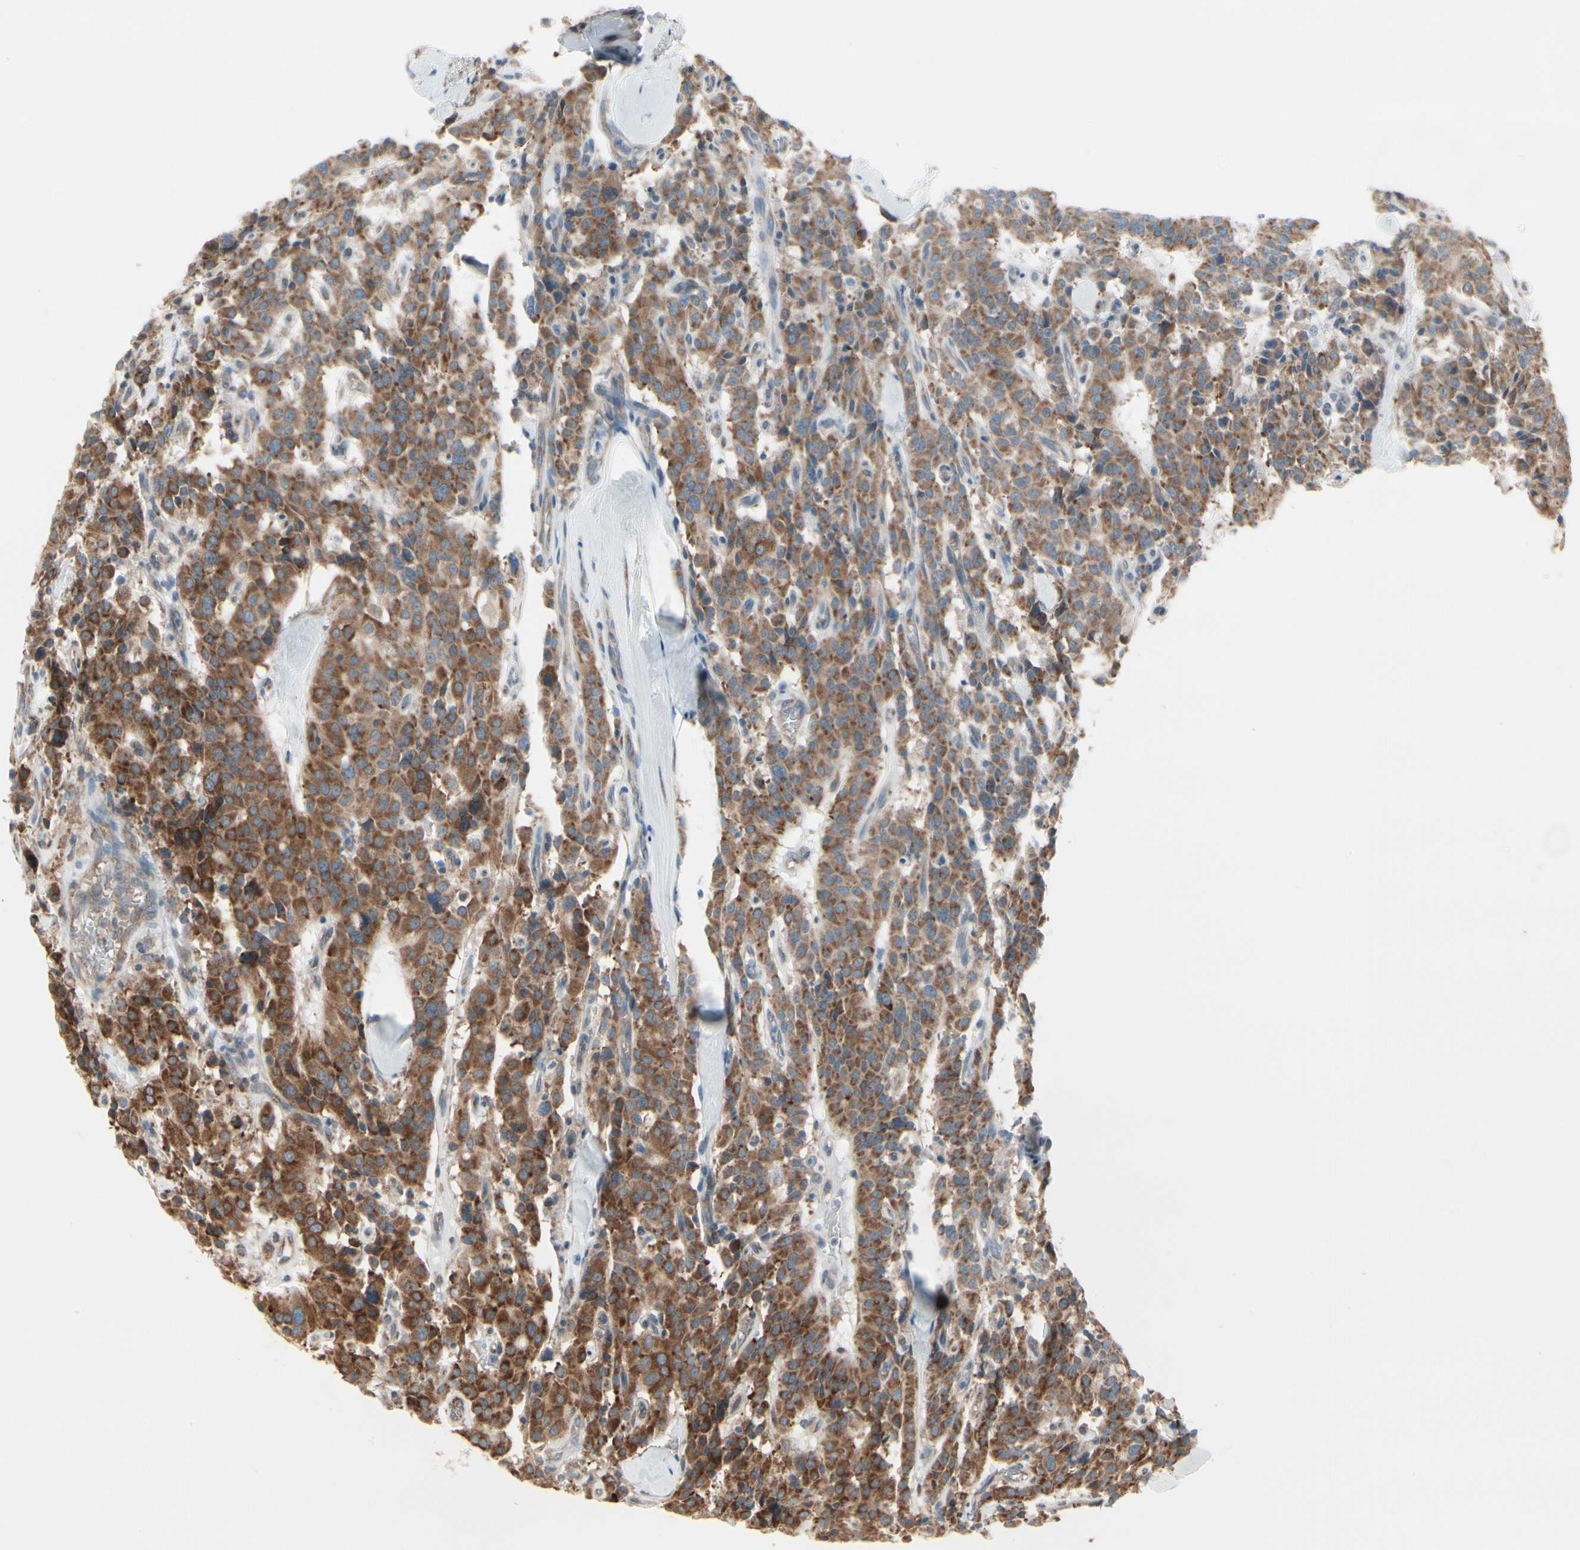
{"staining": {"intensity": "moderate", "quantity": ">75%", "location": "cytoplasmic/membranous"}, "tissue": "carcinoid", "cell_type": "Tumor cells", "image_type": "cancer", "snomed": [{"axis": "morphology", "description": "Carcinoid, malignant, NOS"}, {"axis": "topography", "description": "Lung"}], "caption": "Immunohistochemical staining of human carcinoid demonstrates medium levels of moderate cytoplasmic/membranous protein positivity in about >75% of tumor cells.", "gene": "FNDC3A", "patient": {"sex": "male", "age": 30}}